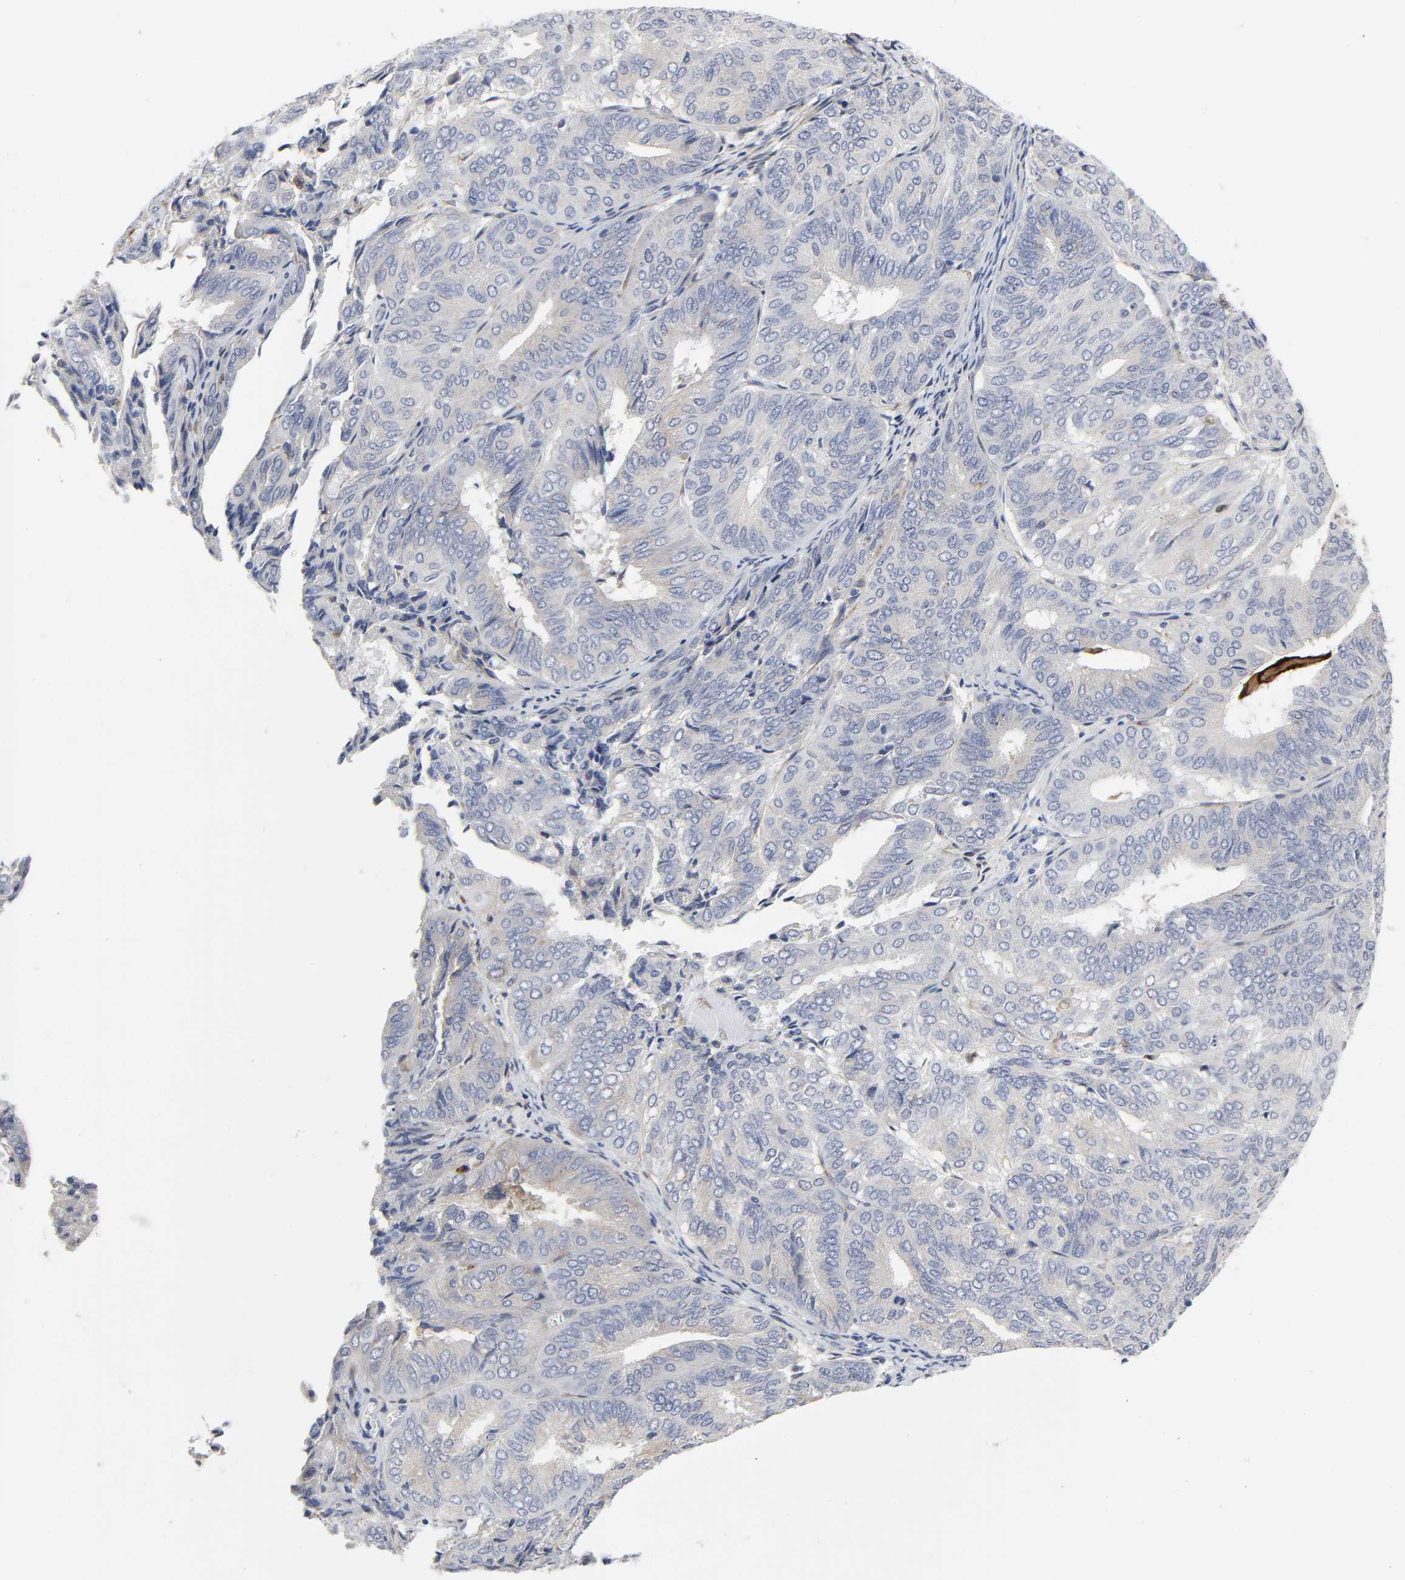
{"staining": {"intensity": "negative", "quantity": "none", "location": "none"}, "tissue": "endometrial cancer", "cell_type": "Tumor cells", "image_type": "cancer", "snomed": [{"axis": "morphology", "description": "Adenocarcinoma, NOS"}, {"axis": "topography", "description": "Uterus"}], "caption": "Immunohistochemistry of adenocarcinoma (endometrial) exhibits no staining in tumor cells.", "gene": "LRP1", "patient": {"sex": "female", "age": 60}}